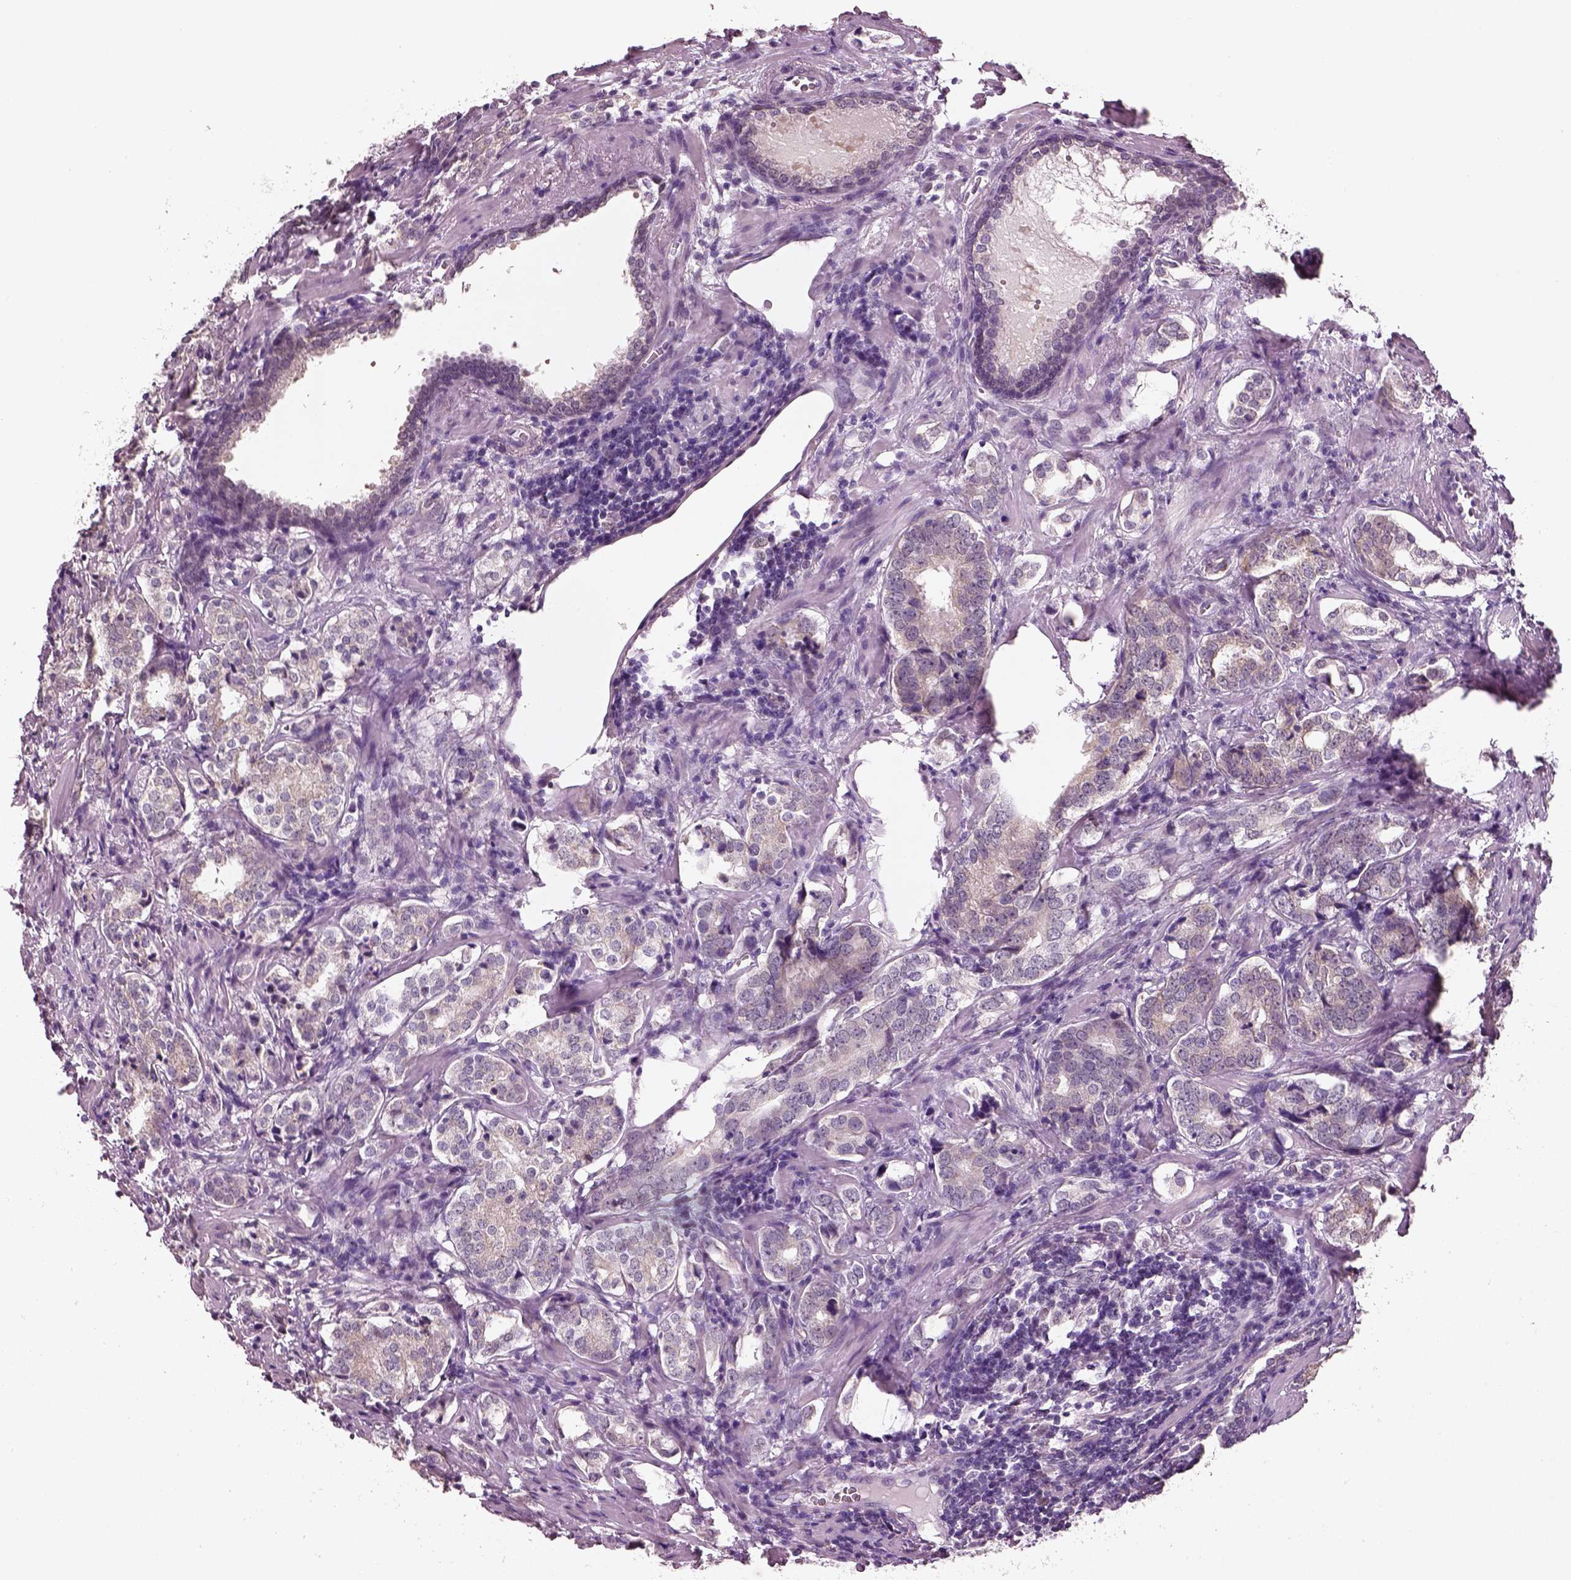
{"staining": {"intensity": "weak", "quantity": ">75%", "location": "cytoplasmic/membranous"}, "tissue": "prostate cancer", "cell_type": "Tumor cells", "image_type": "cancer", "snomed": [{"axis": "morphology", "description": "Adenocarcinoma, NOS"}, {"axis": "topography", "description": "Prostate and seminal vesicle, NOS"}], "caption": "The photomicrograph reveals immunohistochemical staining of prostate adenocarcinoma. There is weak cytoplasmic/membranous positivity is appreciated in approximately >75% of tumor cells. The protein of interest is stained brown, and the nuclei are stained in blue (DAB (3,3'-diaminobenzidine) IHC with brightfield microscopy, high magnification).", "gene": "ELSPBP1", "patient": {"sex": "male", "age": 63}}